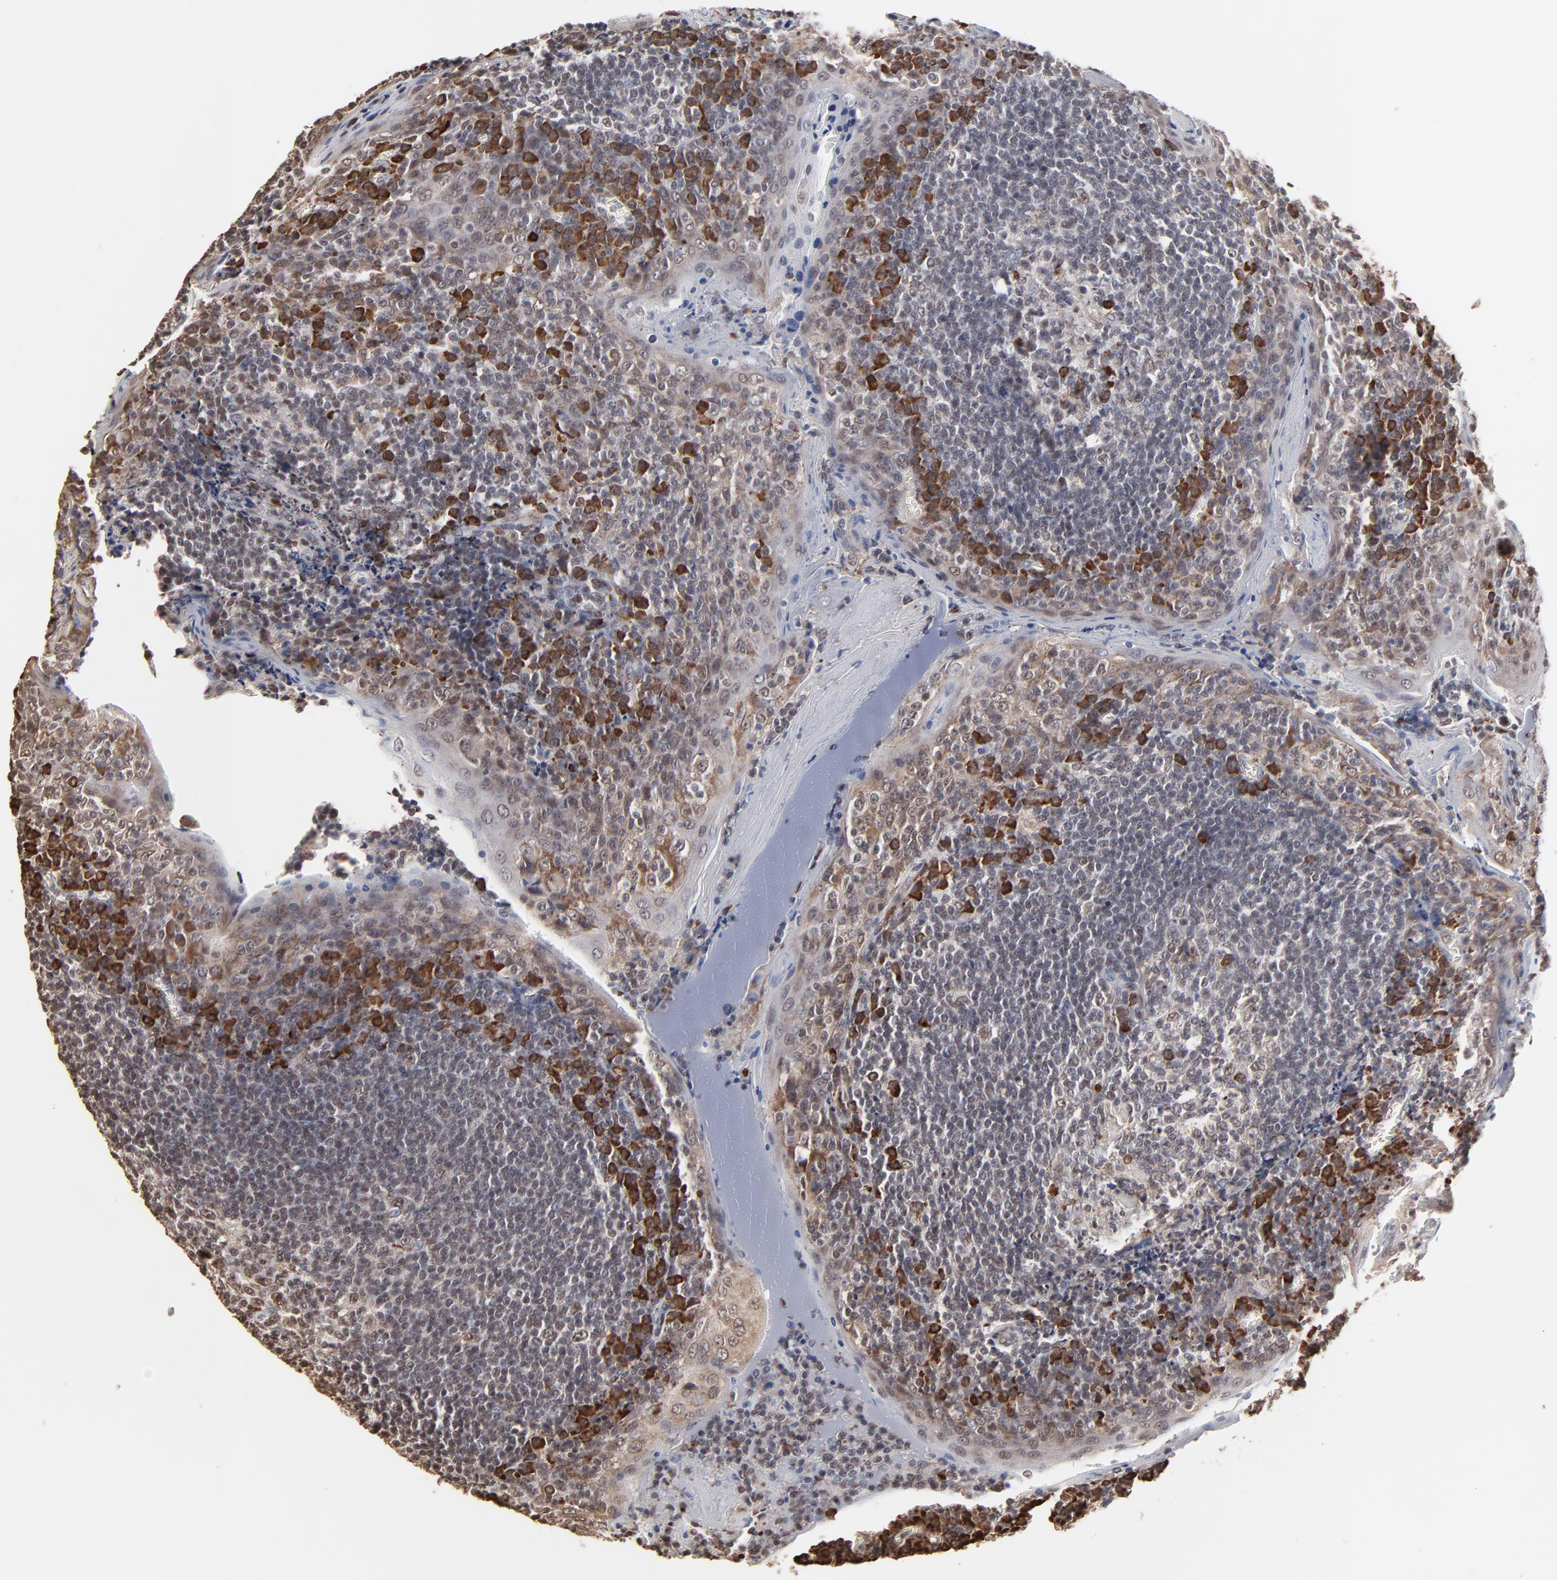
{"staining": {"intensity": "weak", "quantity": "25%-75%", "location": "cytoplasmic/membranous"}, "tissue": "tonsil", "cell_type": "Germinal center cells", "image_type": "normal", "snomed": [{"axis": "morphology", "description": "Normal tissue, NOS"}, {"axis": "topography", "description": "Tonsil"}], "caption": "Immunohistochemical staining of unremarkable human tonsil demonstrates 25%-75% levels of weak cytoplasmic/membranous protein expression in about 25%-75% of germinal center cells. (DAB (3,3'-diaminobenzidine) IHC with brightfield microscopy, high magnification).", "gene": "CHM", "patient": {"sex": "male", "age": 31}}